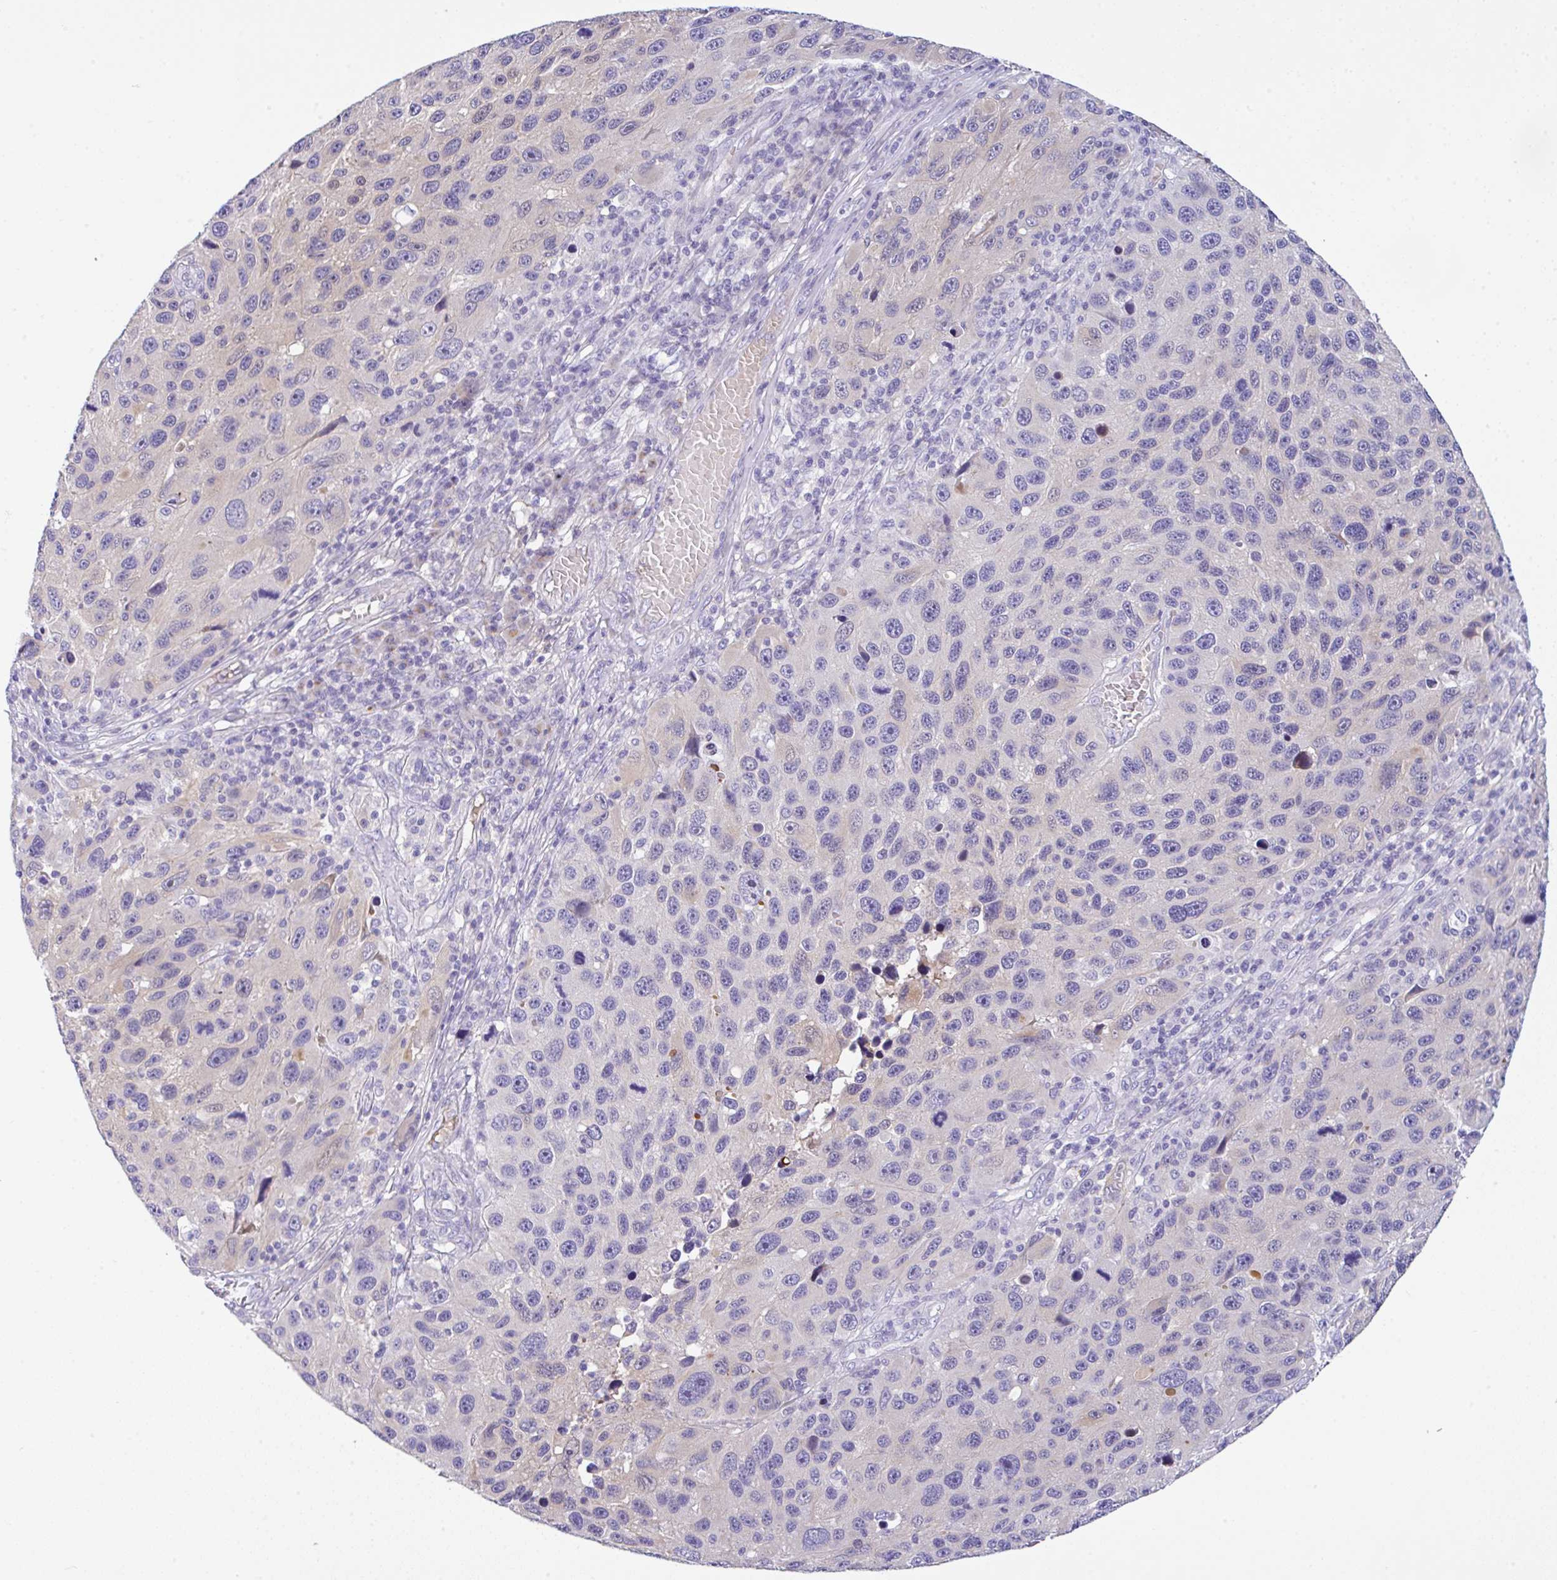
{"staining": {"intensity": "negative", "quantity": "none", "location": "none"}, "tissue": "melanoma", "cell_type": "Tumor cells", "image_type": "cancer", "snomed": [{"axis": "morphology", "description": "Malignant melanoma, NOS"}, {"axis": "topography", "description": "Skin"}], "caption": "Tumor cells show no significant protein expression in malignant melanoma.", "gene": "SERPINE3", "patient": {"sex": "male", "age": 53}}